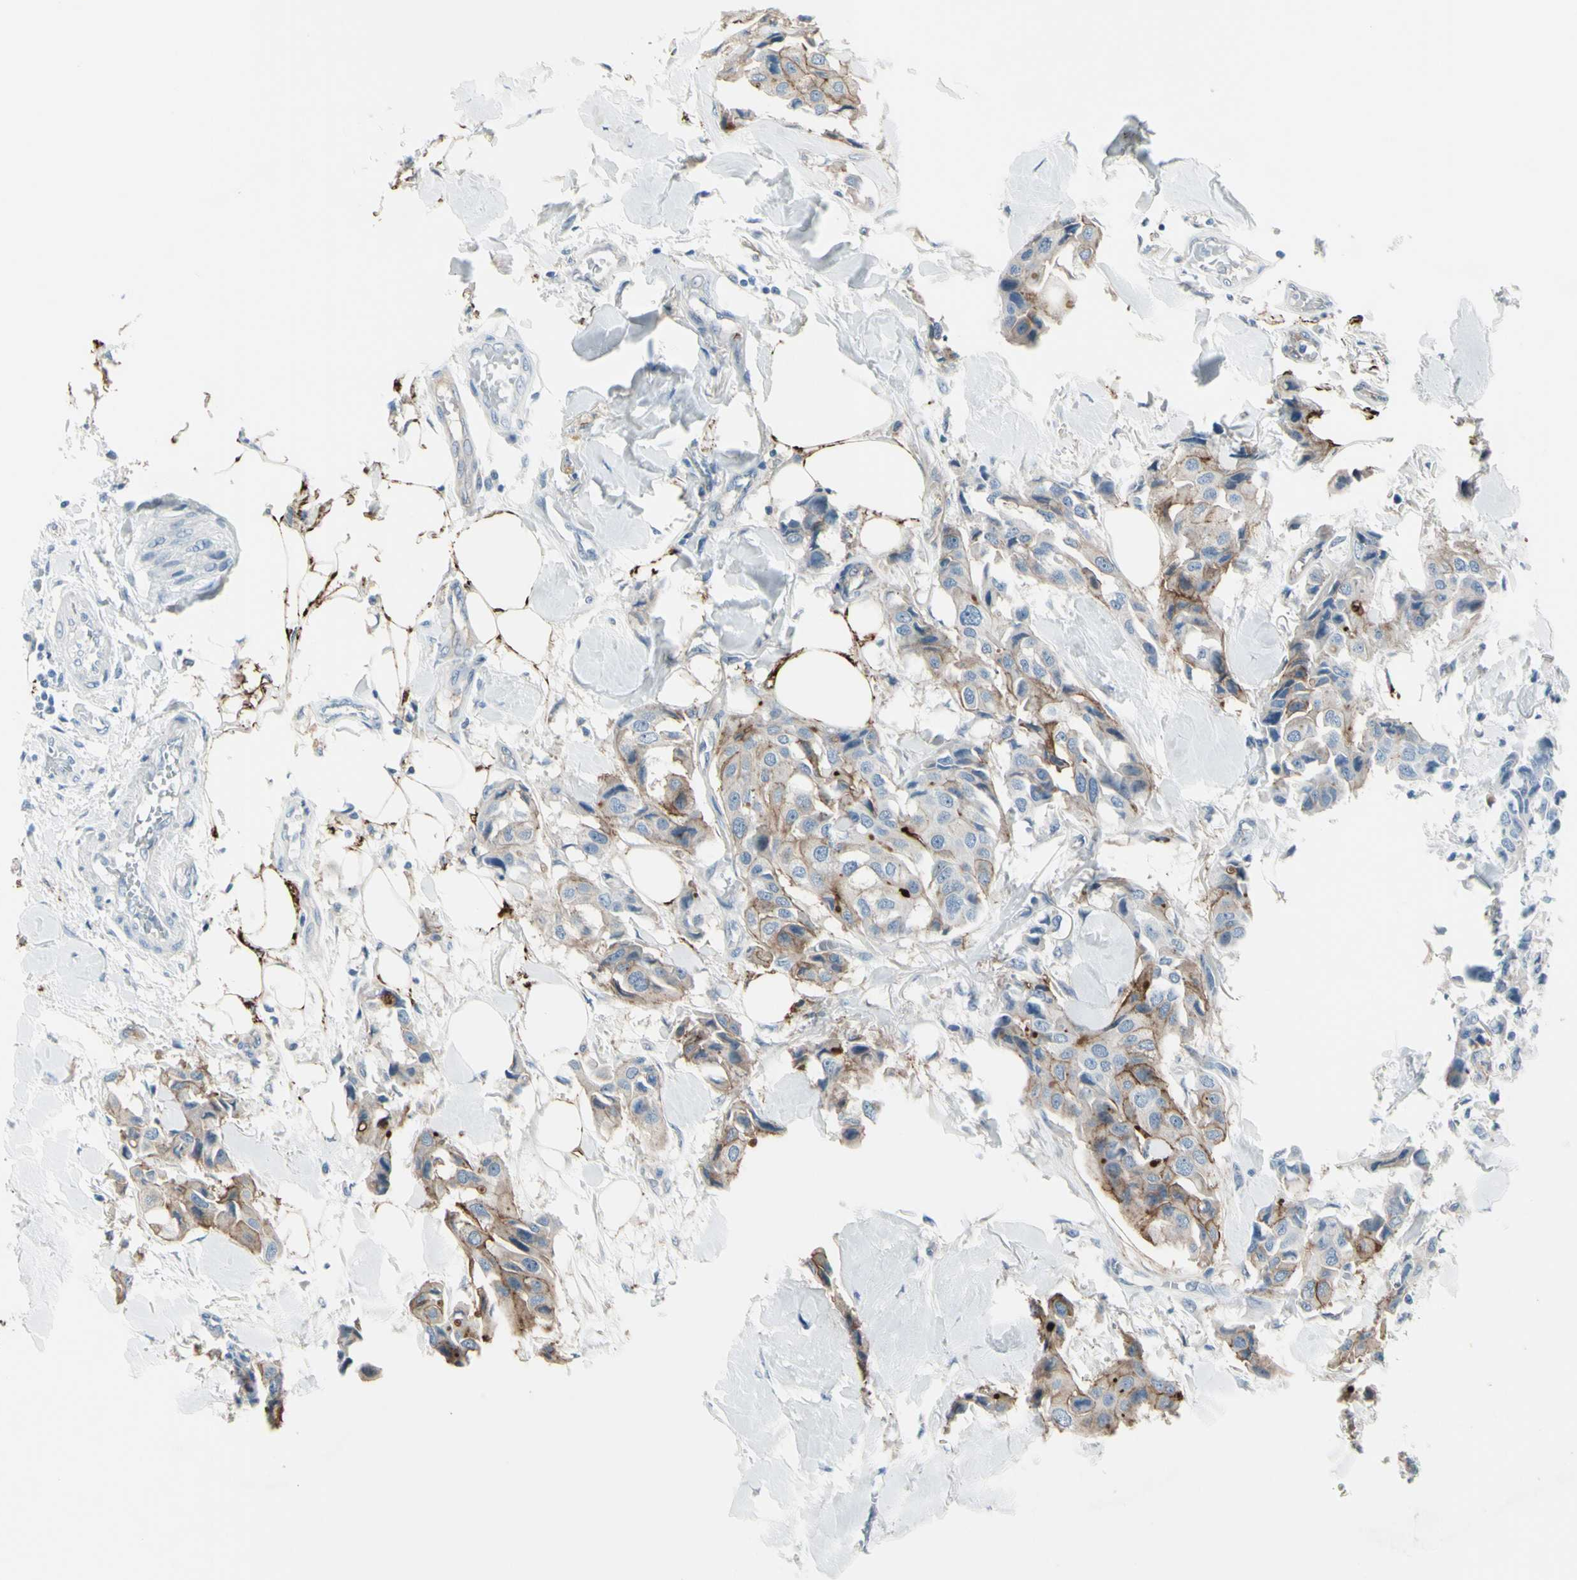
{"staining": {"intensity": "moderate", "quantity": ">75%", "location": "cytoplasmic/membranous"}, "tissue": "breast cancer", "cell_type": "Tumor cells", "image_type": "cancer", "snomed": [{"axis": "morphology", "description": "Duct carcinoma"}, {"axis": "topography", "description": "Breast"}], "caption": "About >75% of tumor cells in breast cancer exhibit moderate cytoplasmic/membranous protein expression as visualized by brown immunohistochemical staining.", "gene": "GPR34", "patient": {"sex": "female", "age": 80}}